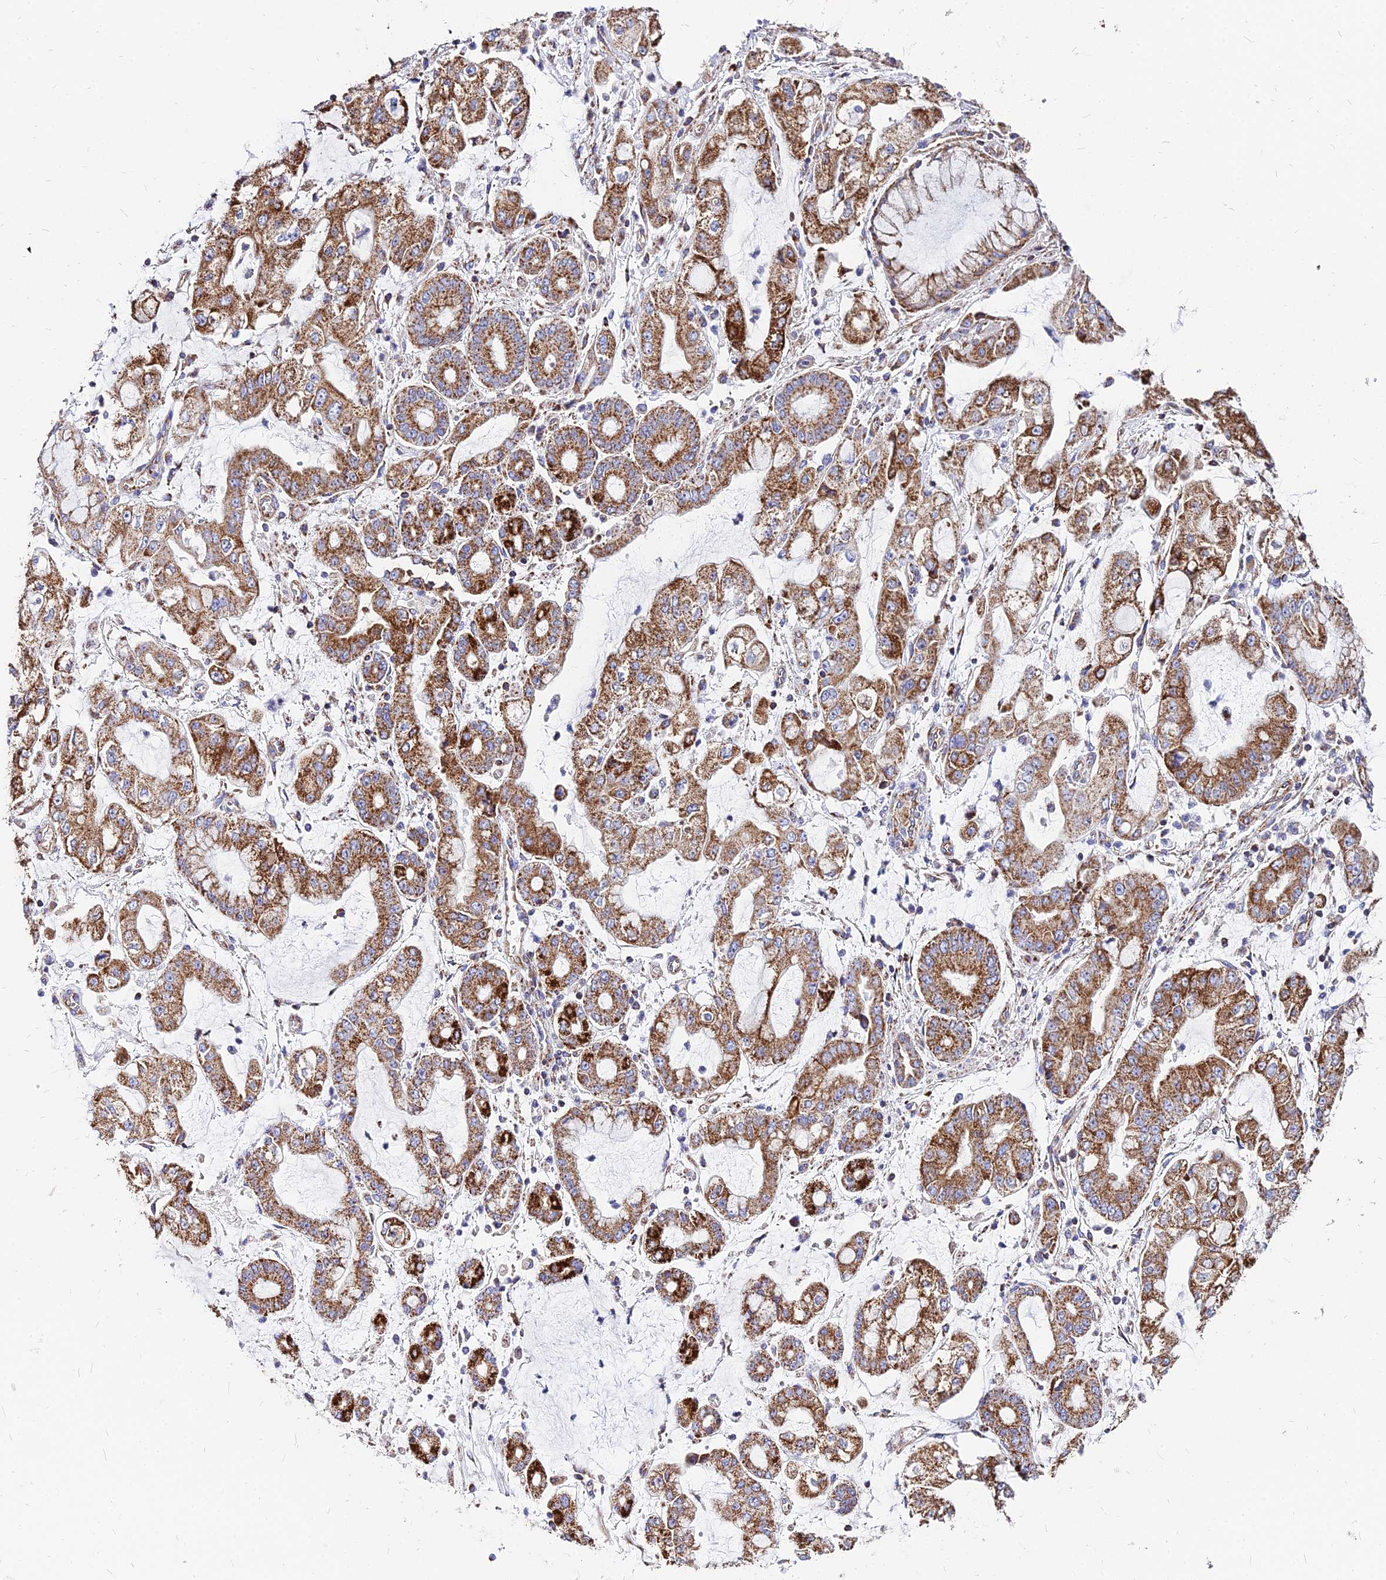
{"staining": {"intensity": "moderate", "quantity": ">75%", "location": "cytoplasmic/membranous"}, "tissue": "stomach cancer", "cell_type": "Tumor cells", "image_type": "cancer", "snomed": [{"axis": "morphology", "description": "Adenocarcinoma, NOS"}, {"axis": "topography", "description": "Stomach"}], "caption": "This micrograph demonstrates immunohistochemistry (IHC) staining of human stomach cancer, with medium moderate cytoplasmic/membranous positivity in approximately >75% of tumor cells.", "gene": "DLD", "patient": {"sex": "male", "age": 76}}